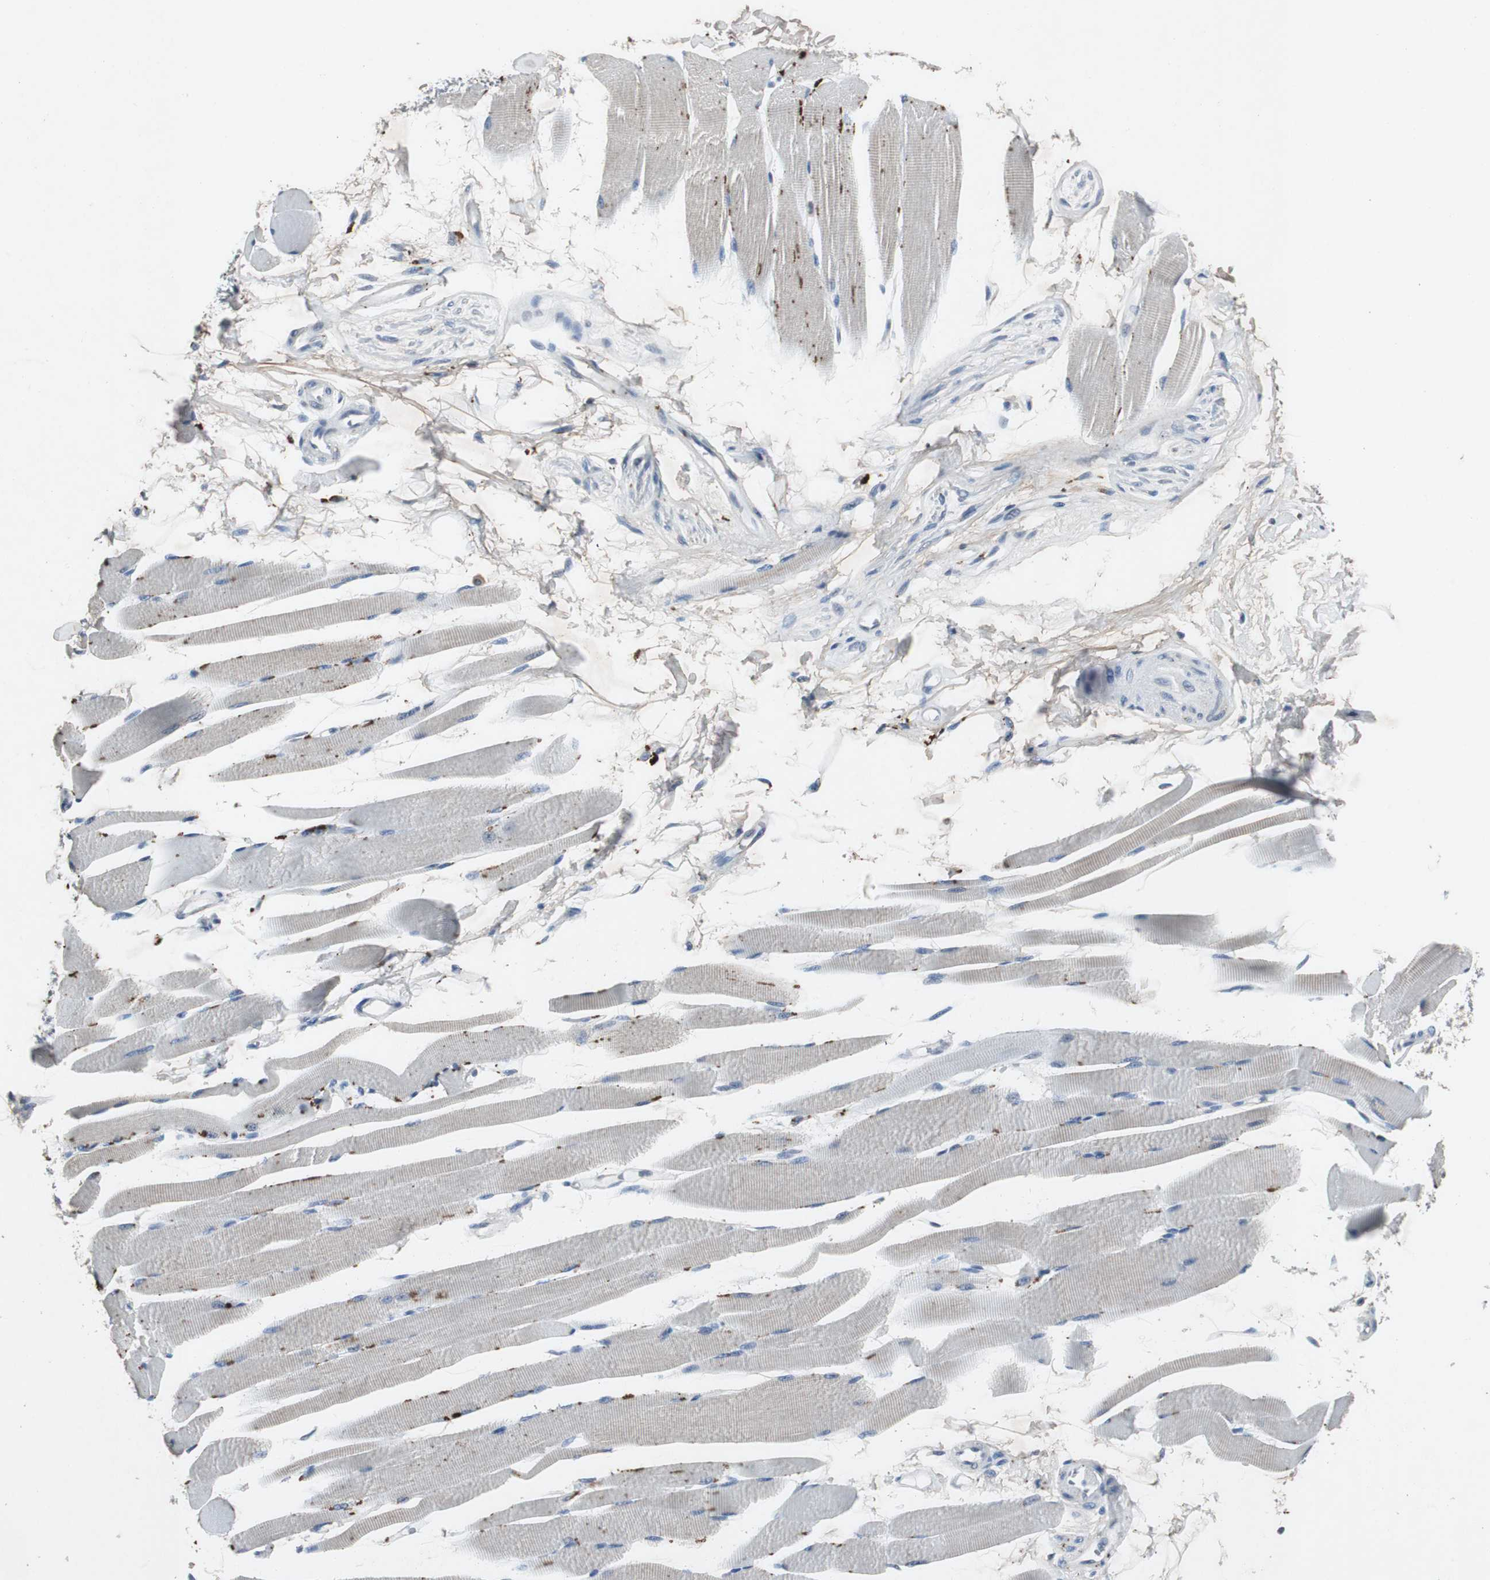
{"staining": {"intensity": "weak", "quantity": "25%-75%", "location": "cytoplasmic/membranous"}, "tissue": "skeletal muscle", "cell_type": "Myocytes", "image_type": "normal", "snomed": [{"axis": "morphology", "description": "Normal tissue, NOS"}, {"axis": "topography", "description": "Skeletal muscle"}, {"axis": "topography", "description": "Peripheral nerve tissue"}], "caption": "Immunohistochemical staining of benign human skeletal muscle shows 25%-75% levels of weak cytoplasmic/membranous protein staining in about 25%-75% of myocytes.", "gene": "ADNP2", "patient": {"sex": "female", "age": 84}}